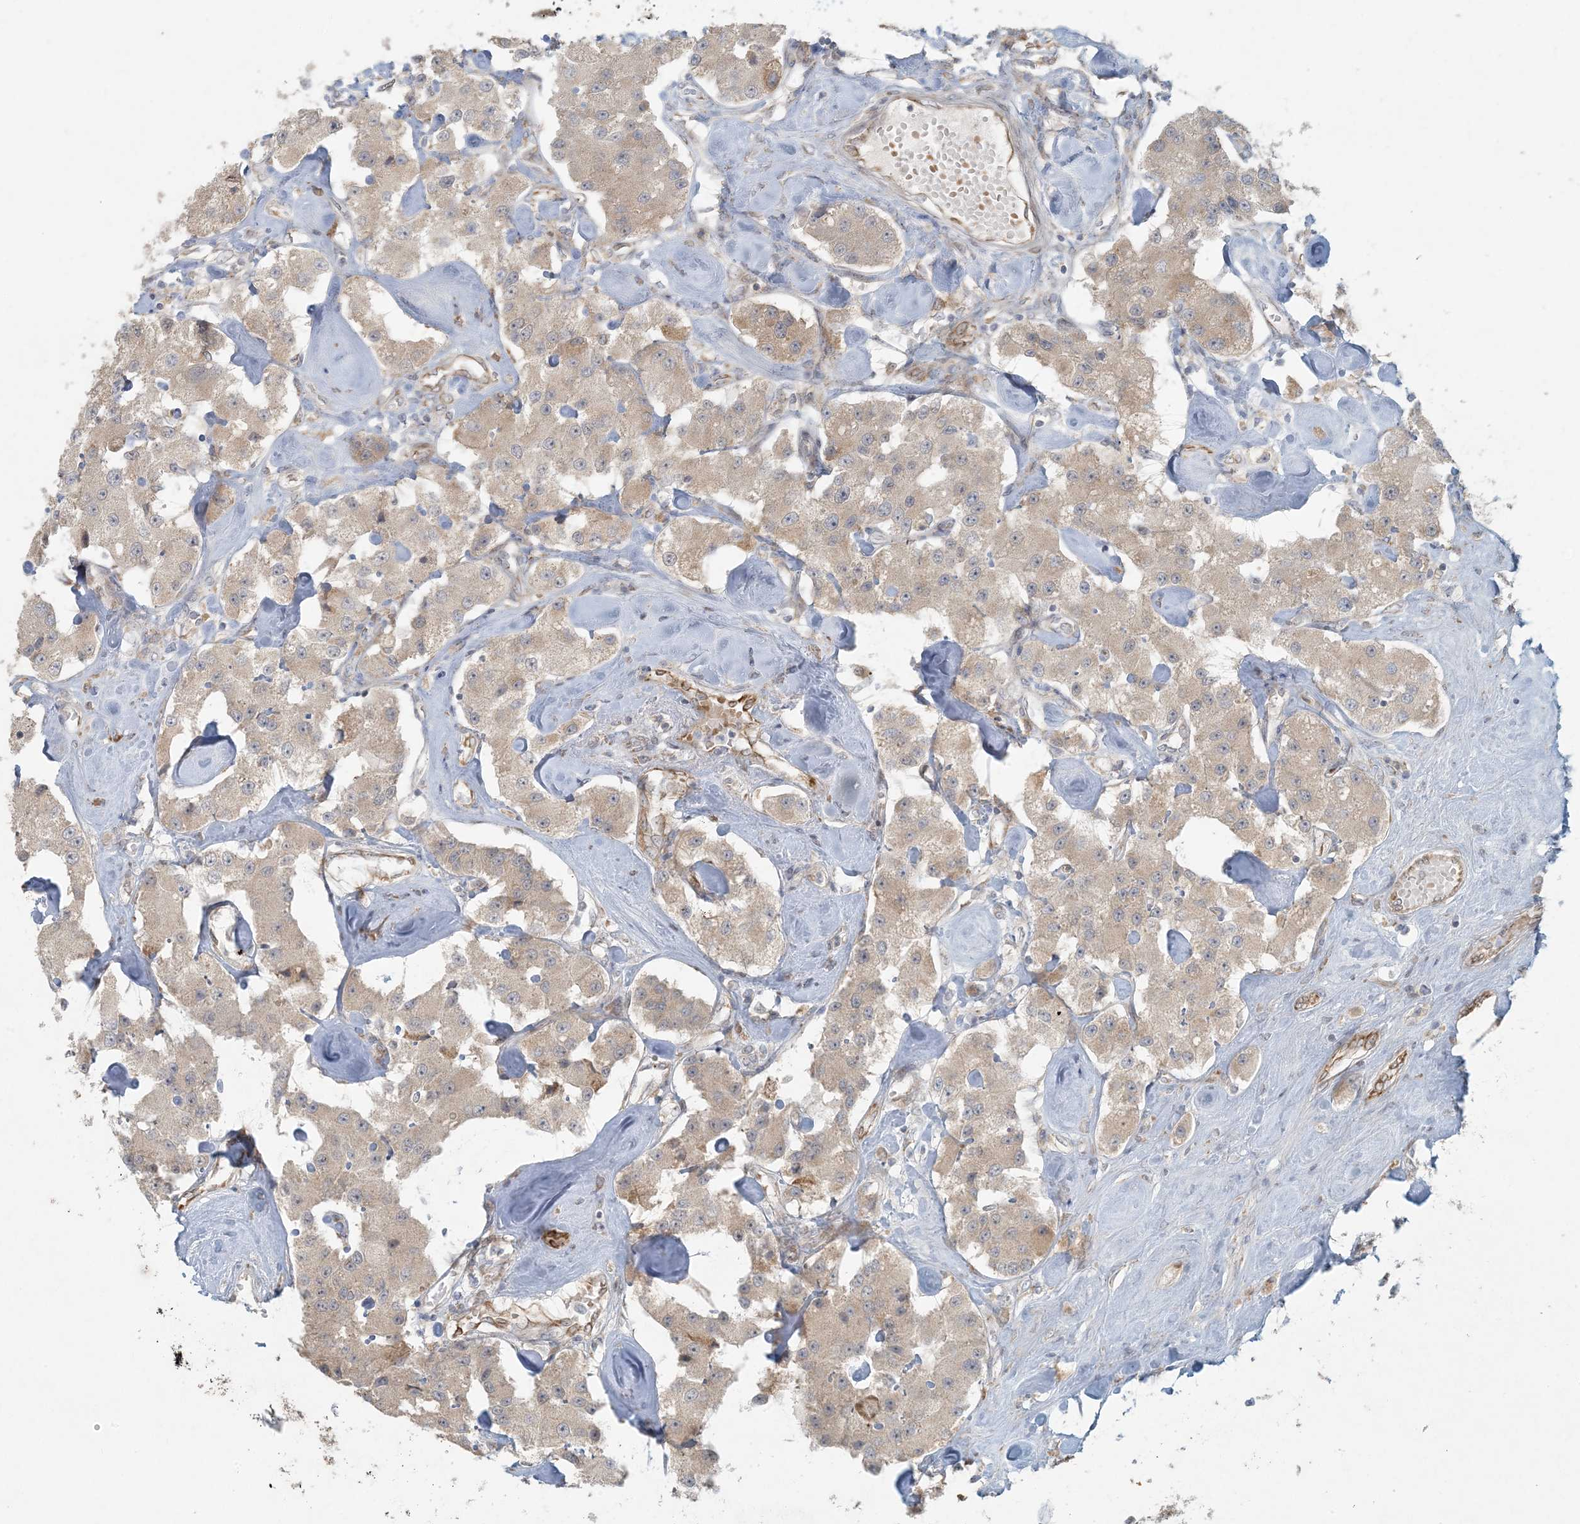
{"staining": {"intensity": "weak", "quantity": ">75%", "location": "cytoplasmic/membranous"}, "tissue": "carcinoid", "cell_type": "Tumor cells", "image_type": "cancer", "snomed": [{"axis": "morphology", "description": "Carcinoid, malignant, NOS"}, {"axis": "topography", "description": "Pancreas"}], "caption": "Carcinoid stained for a protein demonstrates weak cytoplasmic/membranous positivity in tumor cells. (IHC, brightfield microscopy, high magnification).", "gene": "HACL1", "patient": {"sex": "male", "age": 41}}